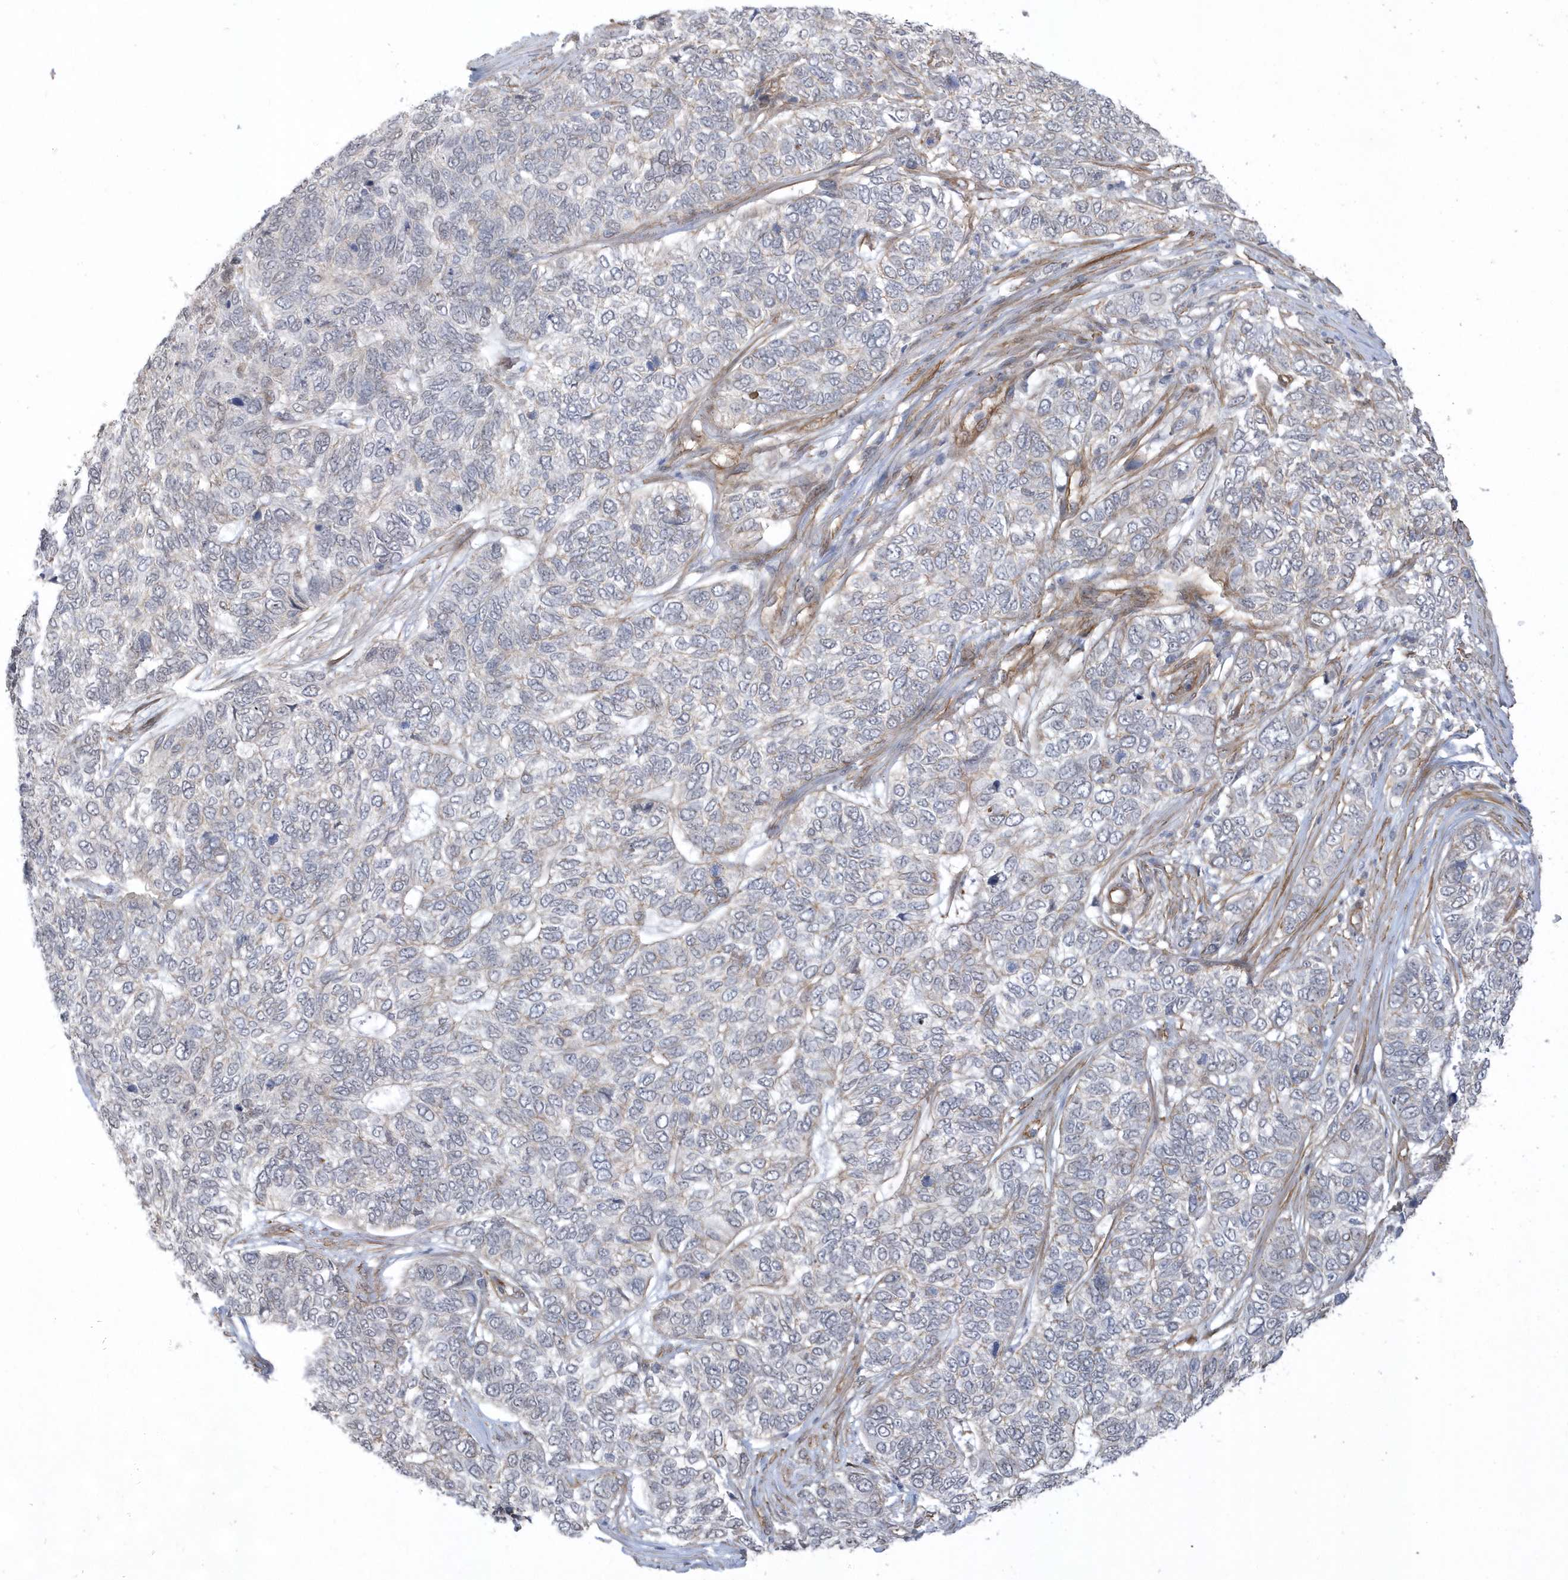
{"staining": {"intensity": "negative", "quantity": "none", "location": "none"}, "tissue": "skin cancer", "cell_type": "Tumor cells", "image_type": "cancer", "snomed": [{"axis": "morphology", "description": "Basal cell carcinoma"}, {"axis": "topography", "description": "Skin"}], "caption": "A high-resolution micrograph shows IHC staining of skin cancer, which reveals no significant positivity in tumor cells.", "gene": "RAI14", "patient": {"sex": "female", "age": 65}}